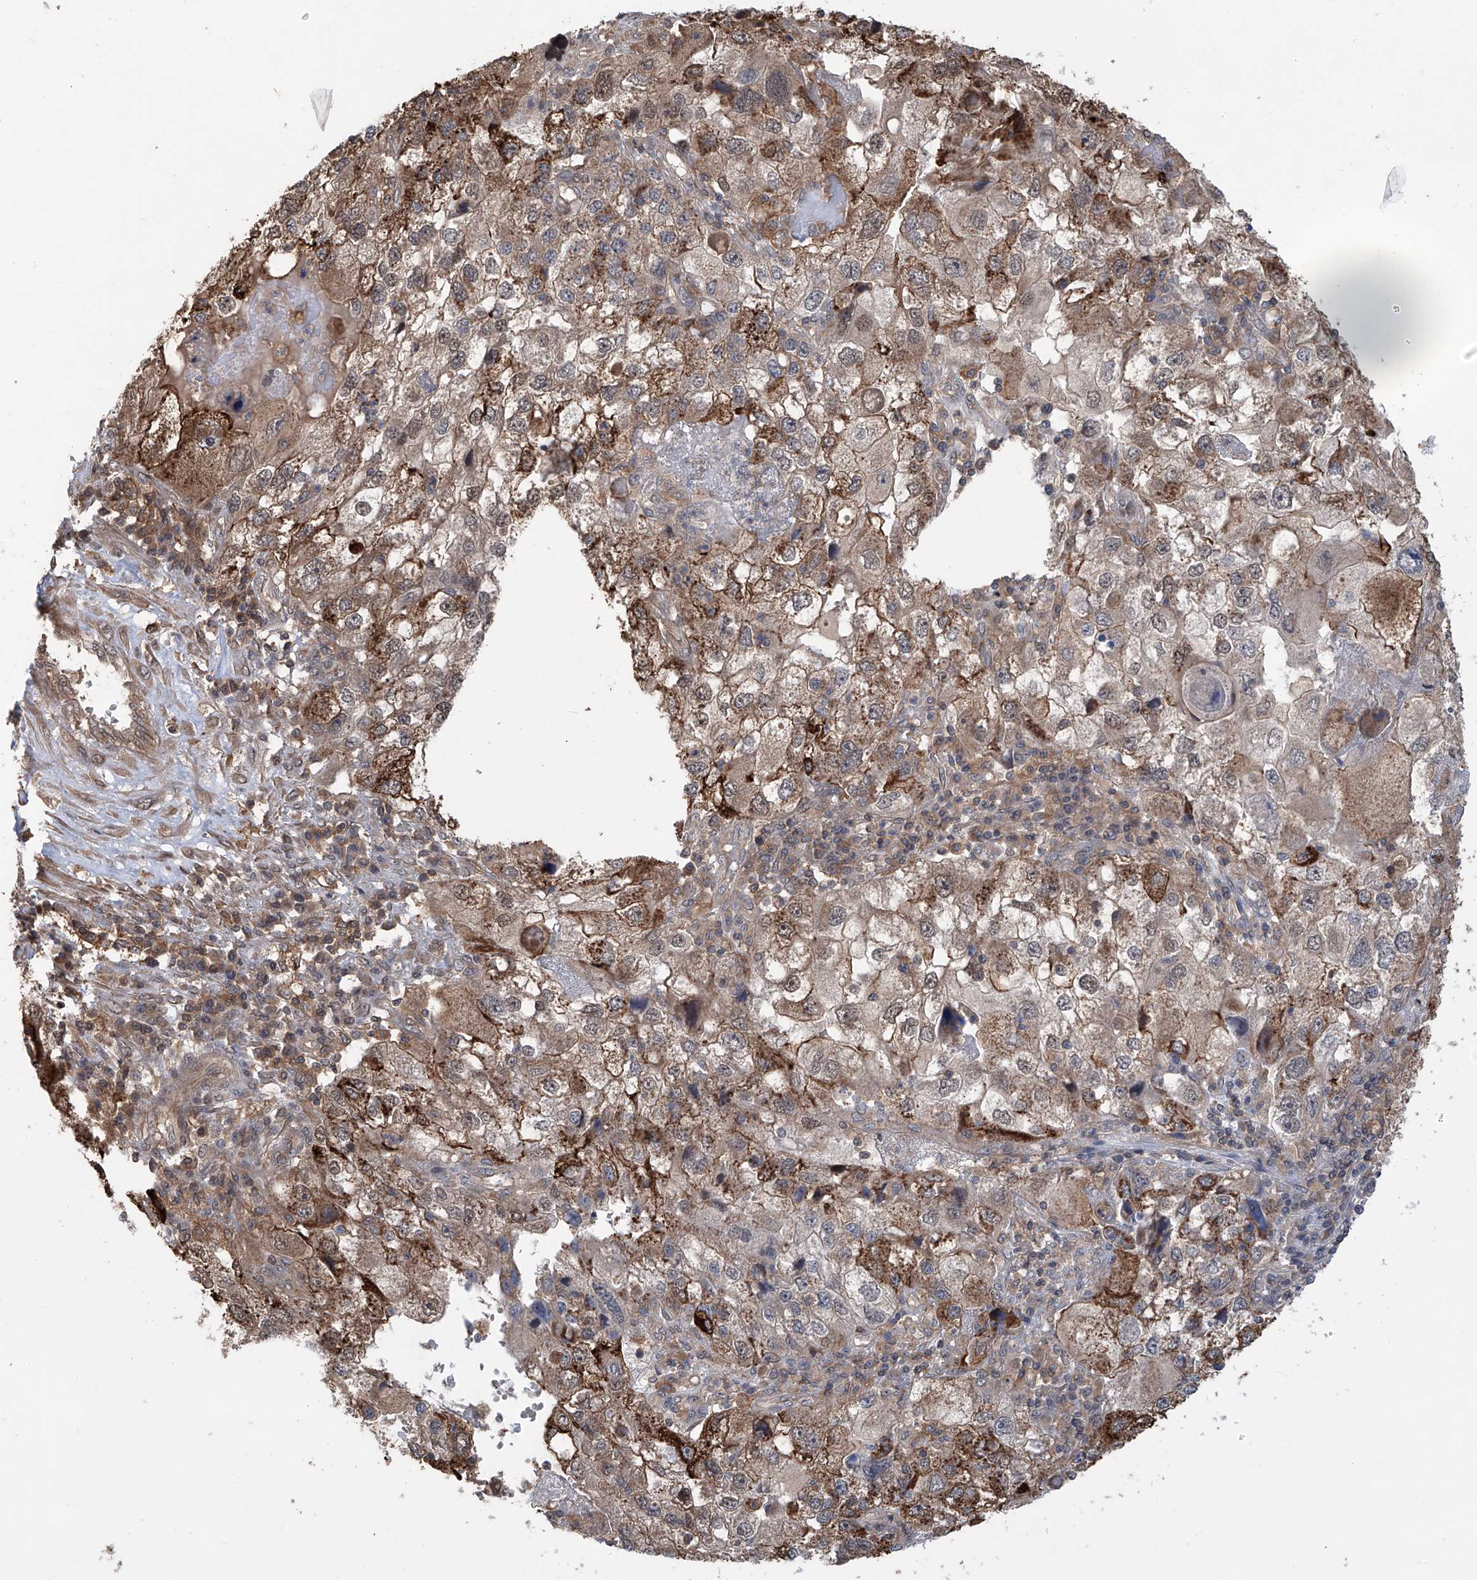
{"staining": {"intensity": "moderate", "quantity": "25%-75%", "location": "cytoplasmic/membranous,nuclear"}, "tissue": "endometrial cancer", "cell_type": "Tumor cells", "image_type": "cancer", "snomed": [{"axis": "morphology", "description": "Adenocarcinoma, NOS"}, {"axis": "topography", "description": "Endometrium"}], "caption": "An IHC photomicrograph of tumor tissue is shown. Protein staining in brown shows moderate cytoplasmic/membranous and nuclear positivity in endometrial cancer within tumor cells. (DAB (3,3'-diaminobenzidine) = brown stain, brightfield microscopy at high magnification).", "gene": "HOXC8", "patient": {"sex": "female", "age": 49}}